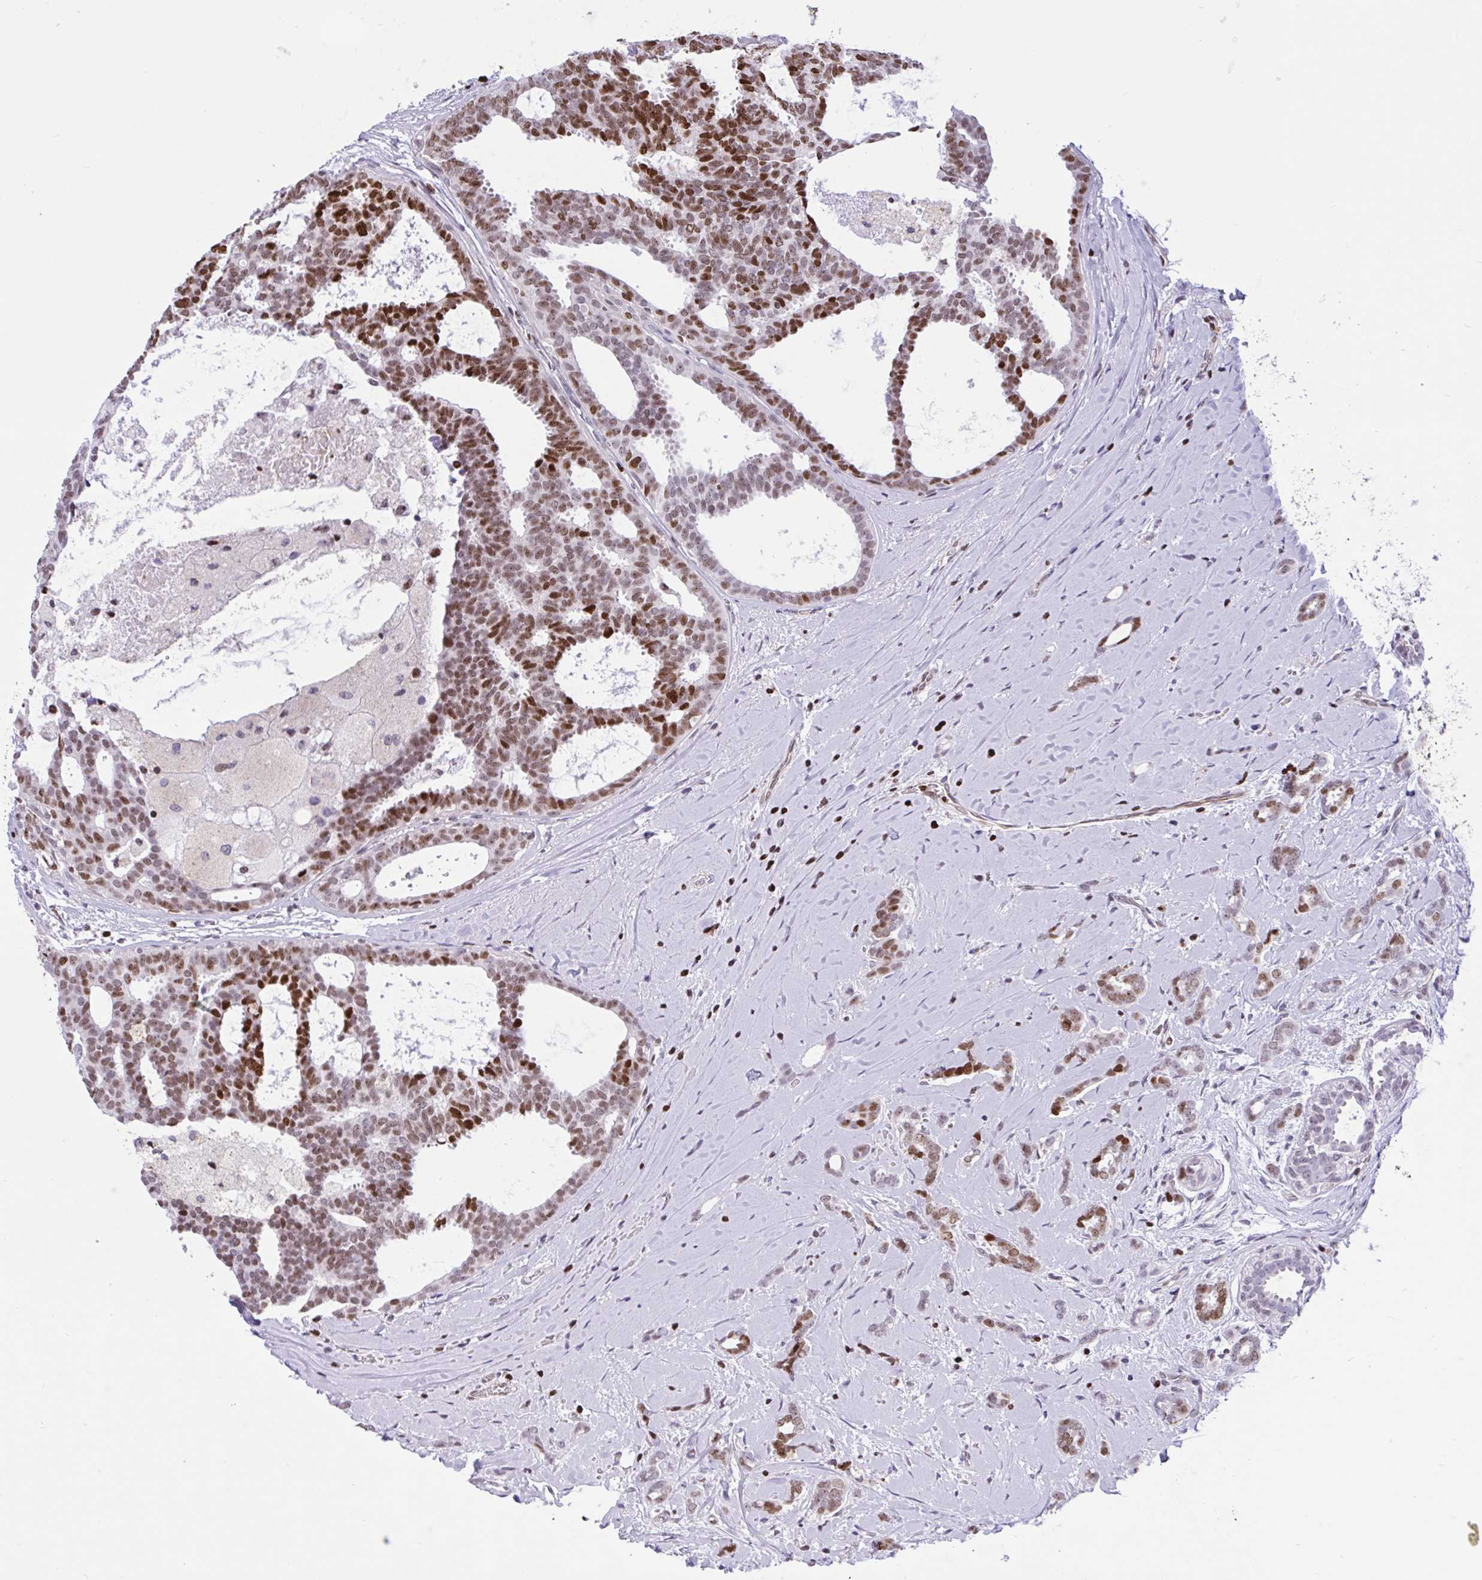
{"staining": {"intensity": "moderate", "quantity": ">75%", "location": "nuclear"}, "tissue": "breast cancer", "cell_type": "Tumor cells", "image_type": "cancer", "snomed": [{"axis": "morphology", "description": "Intraductal carcinoma, in situ"}, {"axis": "morphology", "description": "Duct carcinoma"}, {"axis": "morphology", "description": "Lobular carcinoma, in situ"}, {"axis": "topography", "description": "Breast"}], "caption": "A photomicrograph of human breast cancer (lobular carcinoma in situ) stained for a protein reveals moderate nuclear brown staining in tumor cells.", "gene": "HMGB2", "patient": {"sex": "female", "age": 44}}